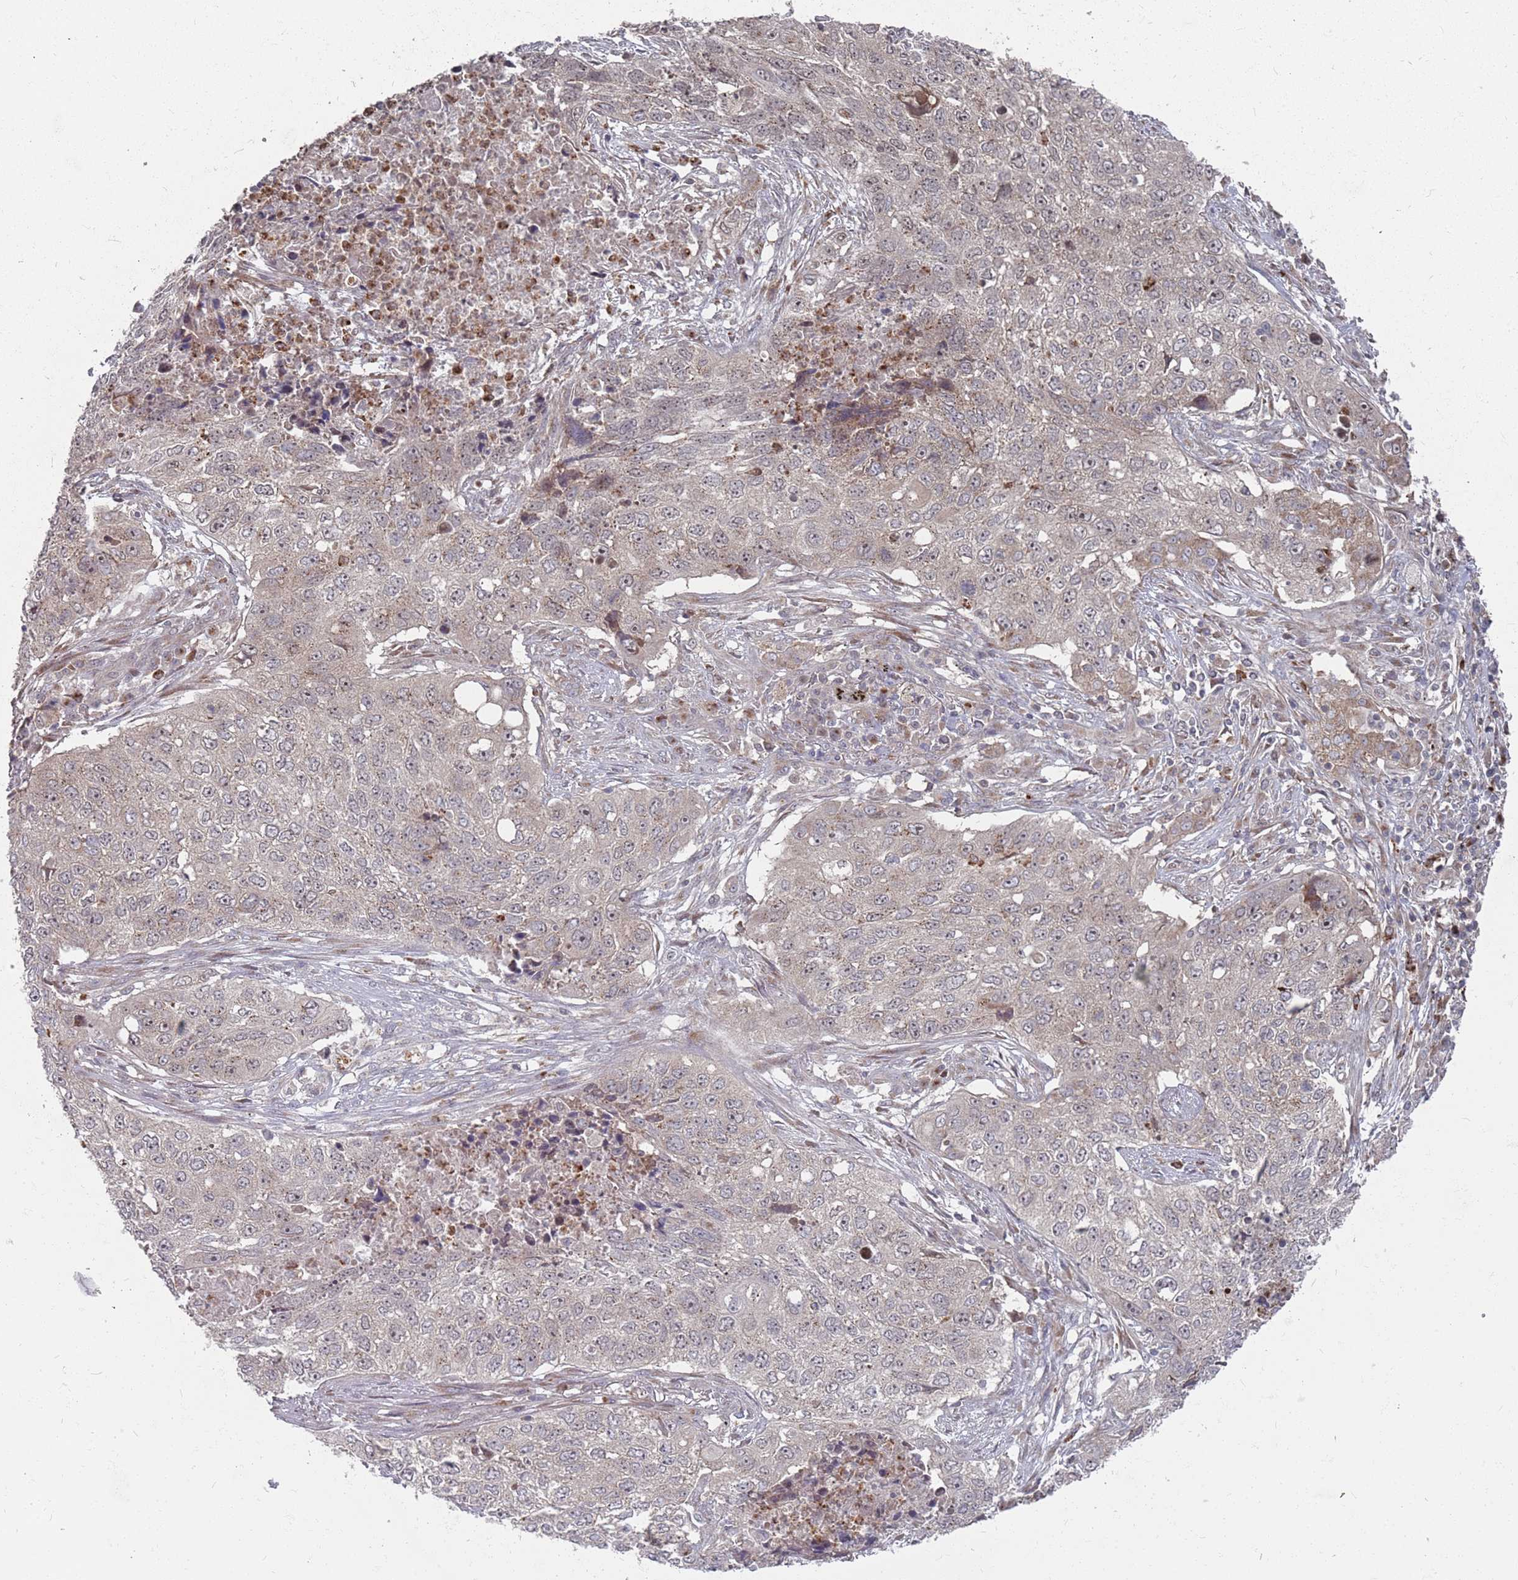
{"staining": {"intensity": "weak", "quantity": "<25%", "location": "cytoplasmic/membranous"}, "tissue": "lung cancer", "cell_type": "Tumor cells", "image_type": "cancer", "snomed": [{"axis": "morphology", "description": "Squamous cell carcinoma, NOS"}, {"axis": "topography", "description": "Lung"}], "caption": "Immunohistochemistry micrograph of human squamous cell carcinoma (lung) stained for a protein (brown), which exhibits no staining in tumor cells.", "gene": "FMO4", "patient": {"sex": "female", "age": 63}}